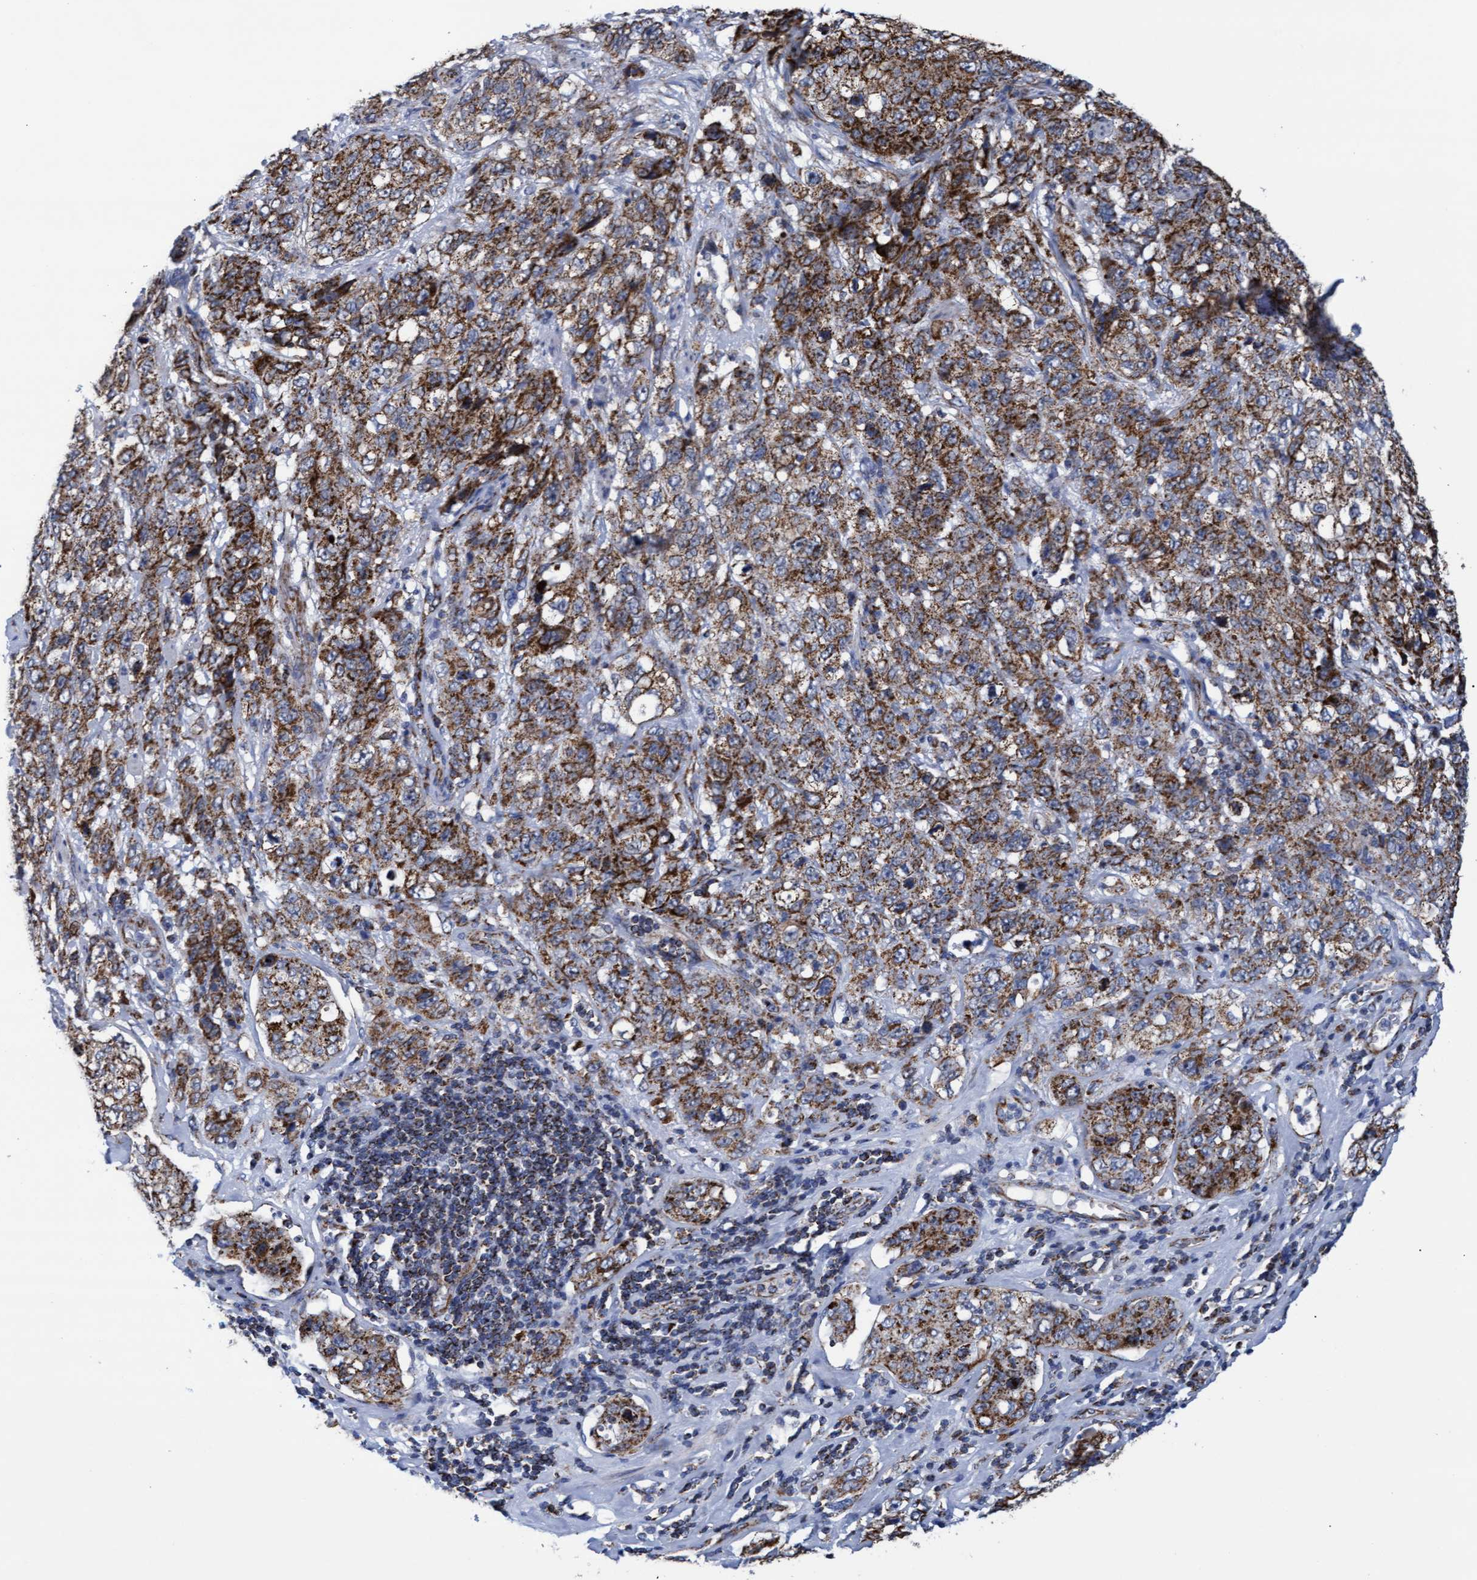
{"staining": {"intensity": "moderate", "quantity": ">75%", "location": "cytoplasmic/membranous"}, "tissue": "stomach cancer", "cell_type": "Tumor cells", "image_type": "cancer", "snomed": [{"axis": "morphology", "description": "Adenocarcinoma, NOS"}, {"axis": "topography", "description": "Stomach"}], "caption": "About >75% of tumor cells in human stomach cancer show moderate cytoplasmic/membranous protein staining as visualized by brown immunohistochemical staining.", "gene": "MRPL38", "patient": {"sex": "male", "age": 48}}